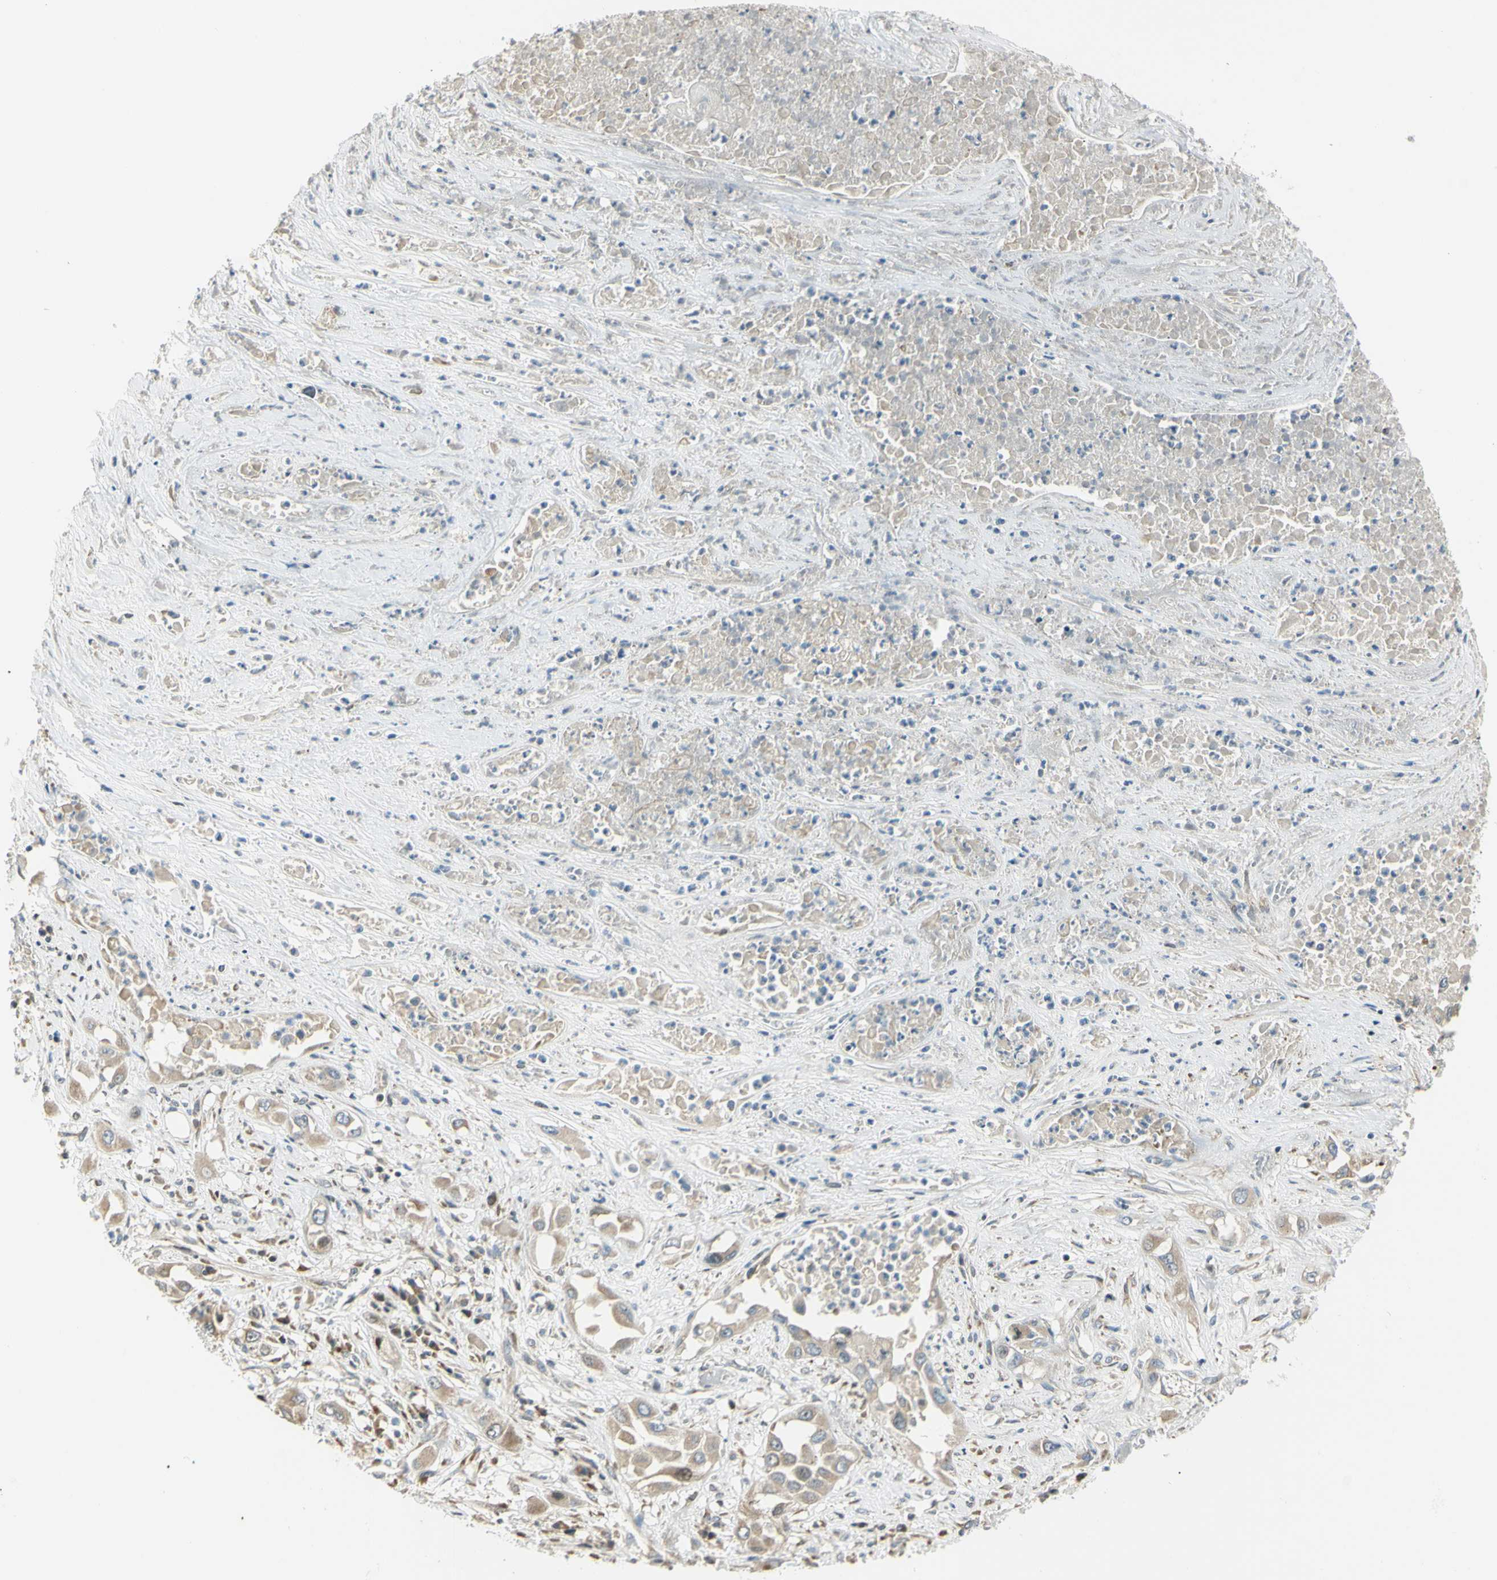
{"staining": {"intensity": "weak", "quantity": "25%-75%", "location": "cytoplasmic/membranous"}, "tissue": "lung cancer", "cell_type": "Tumor cells", "image_type": "cancer", "snomed": [{"axis": "morphology", "description": "Squamous cell carcinoma, NOS"}, {"axis": "topography", "description": "Lung"}], "caption": "Immunohistochemistry photomicrograph of neoplastic tissue: human lung cancer (squamous cell carcinoma) stained using immunohistochemistry shows low levels of weak protein expression localized specifically in the cytoplasmic/membranous of tumor cells, appearing as a cytoplasmic/membranous brown color.", "gene": "NPDC1", "patient": {"sex": "male", "age": 71}}